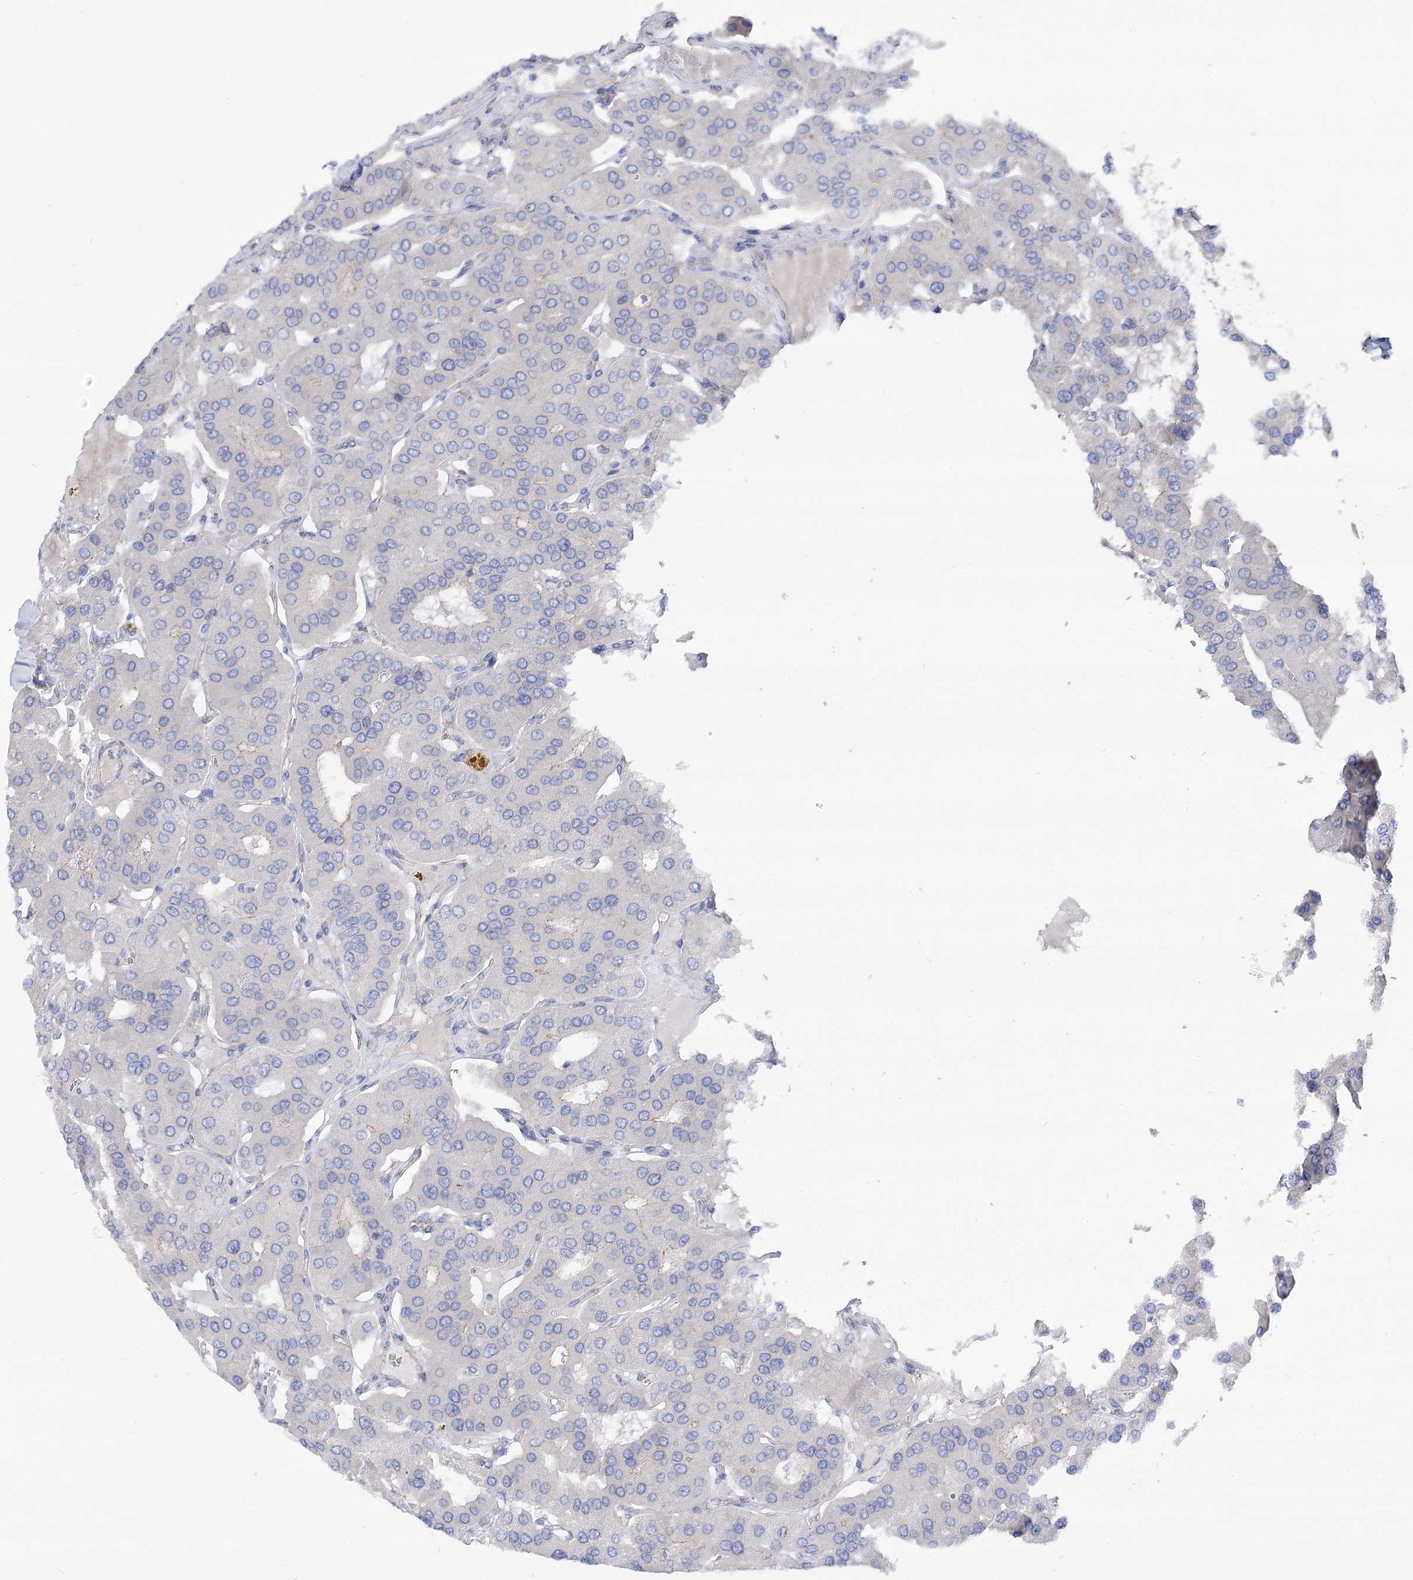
{"staining": {"intensity": "negative", "quantity": "none", "location": "none"}, "tissue": "parathyroid gland", "cell_type": "Glandular cells", "image_type": "normal", "snomed": [{"axis": "morphology", "description": "Normal tissue, NOS"}, {"axis": "morphology", "description": "Adenoma, NOS"}, {"axis": "topography", "description": "Parathyroid gland"}], "caption": "This is an immunohistochemistry micrograph of unremarkable parathyroid gland. There is no positivity in glandular cells.", "gene": "NRAP", "patient": {"sex": "female", "age": 86}}